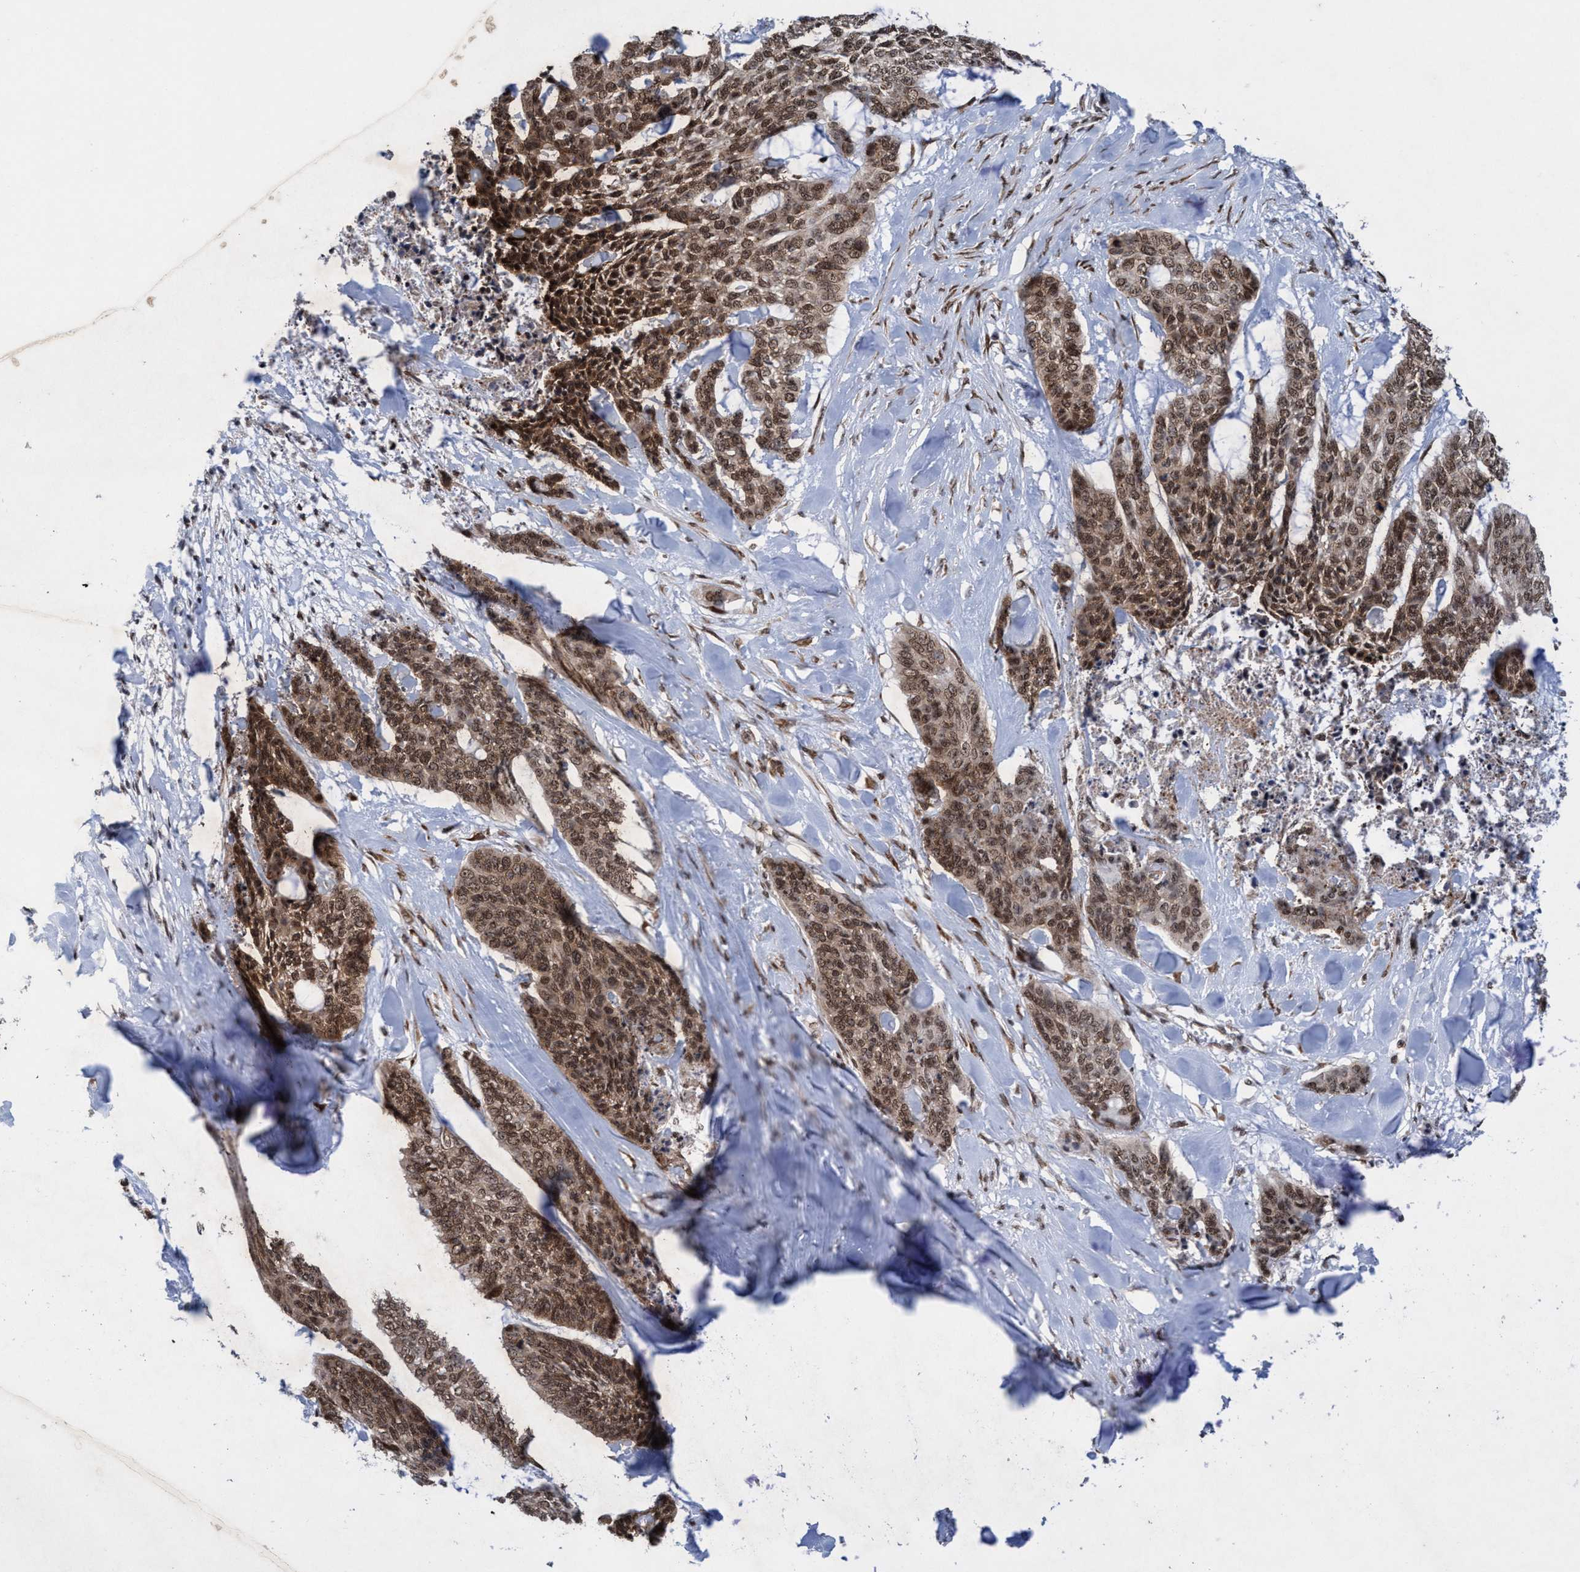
{"staining": {"intensity": "moderate", "quantity": ">75%", "location": "cytoplasmic/membranous,nuclear"}, "tissue": "skin cancer", "cell_type": "Tumor cells", "image_type": "cancer", "snomed": [{"axis": "morphology", "description": "Basal cell carcinoma"}, {"axis": "topography", "description": "Skin"}], "caption": "Brown immunohistochemical staining in skin cancer demonstrates moderate cytoplasmic/membranous and nuclear staining in approximately >75% of tumor cells. Using DAB (3,3'-diaminobenzidine) (brown) and hematoxylin (blue) stains, captured at high magnification using brightfield microscopy.", "gene": "GLT6D1", "patient": {"sex": "female", "age": 64}}